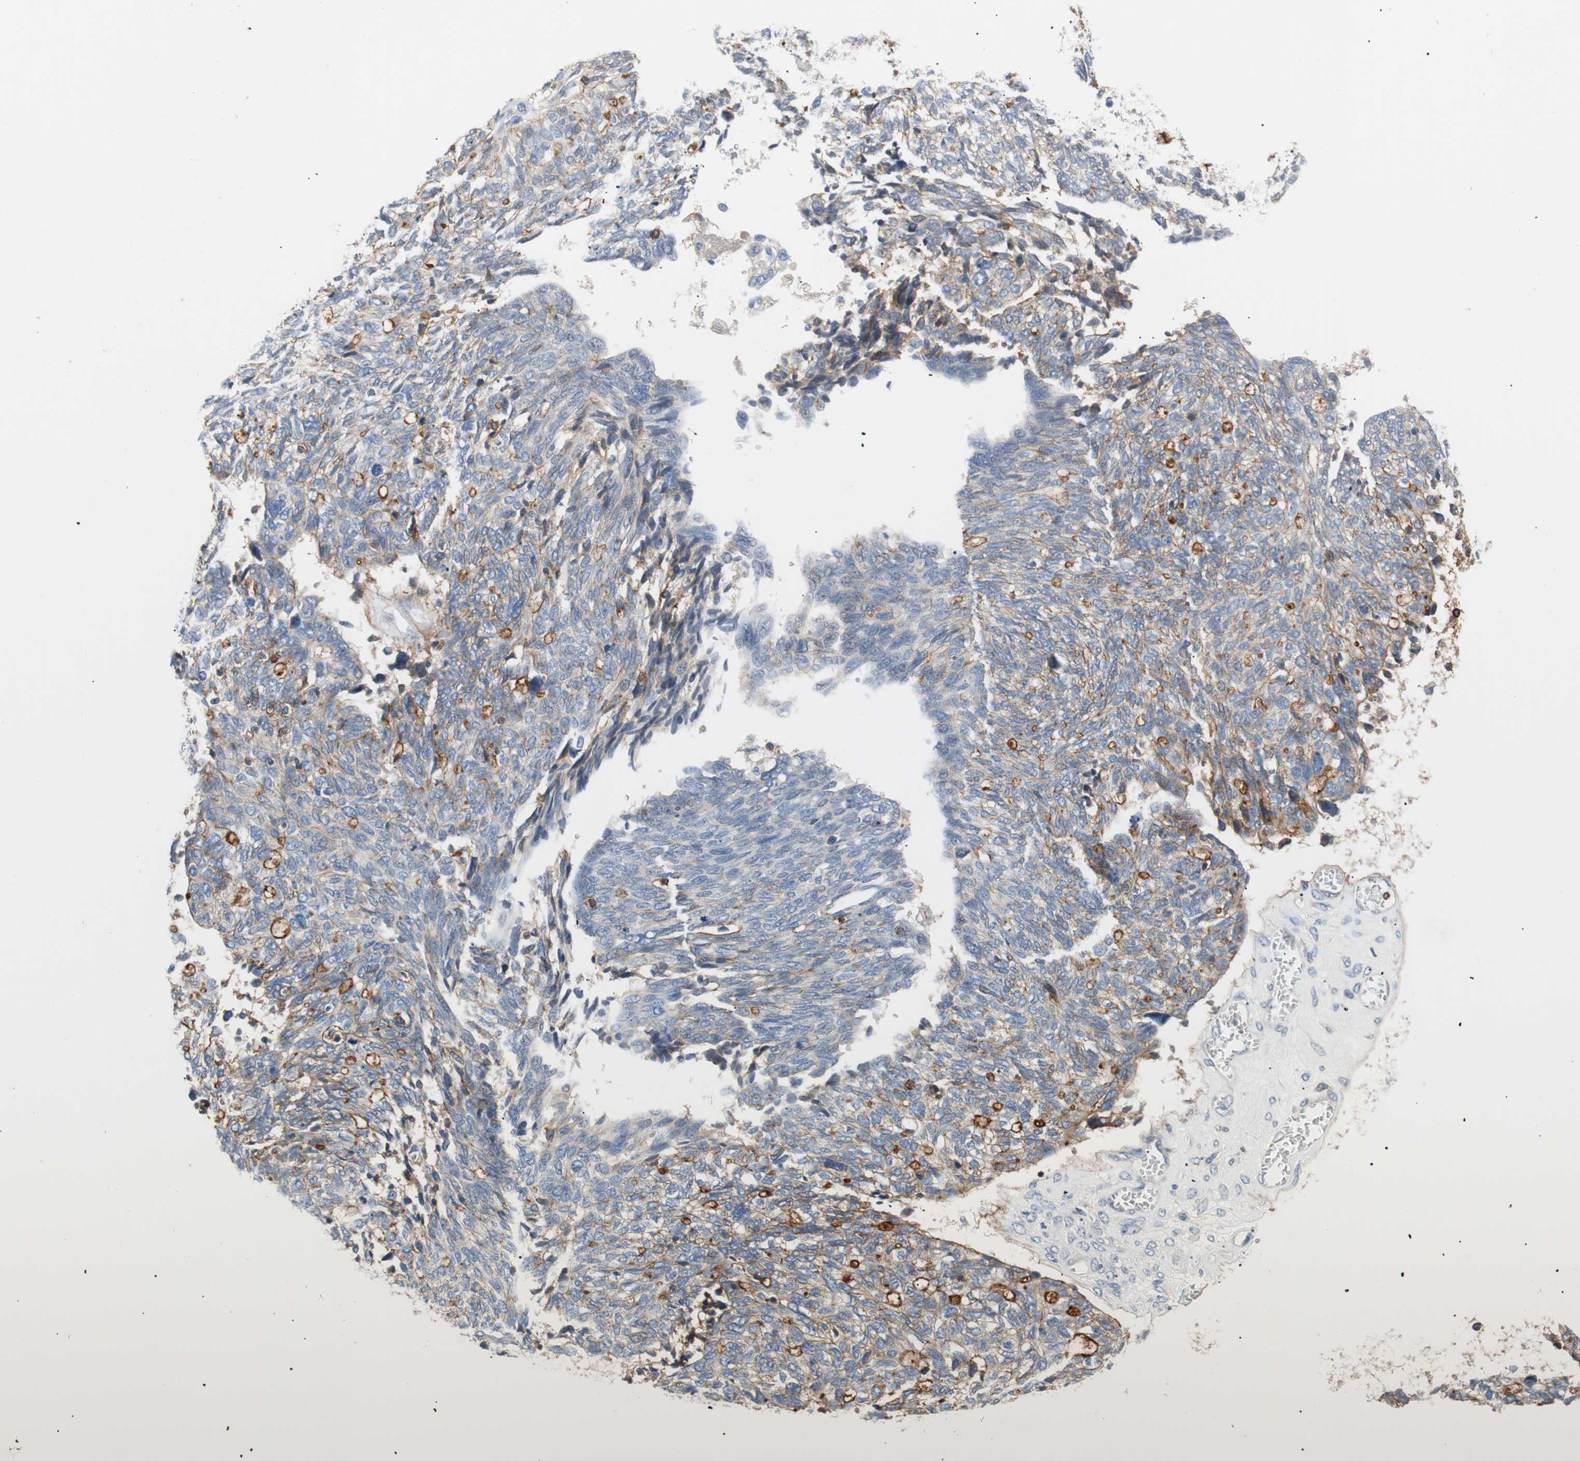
{"staining": {"intensity": "moderate", "quantity": "25%-75%", "location": "cytoplasmic/membranous"}, "tissue": "ovarian cancer", "cell_type": "Tumor cells", "image_type": "cancer", "snomed": [{"axis": "morphology", "description": "Cystadenocarcinoma, serous, NOS"}, {"axis": "topography", "description": "Ovary"}], "caption": "Immunohistochemical staining of human ovarian cancer shows moderate cytoplasmic/membranous protein expression in about 25%-75% of tumor cells.", "gene": "TNFRSF18", "patient": {"sex": "female", "age": 79}}